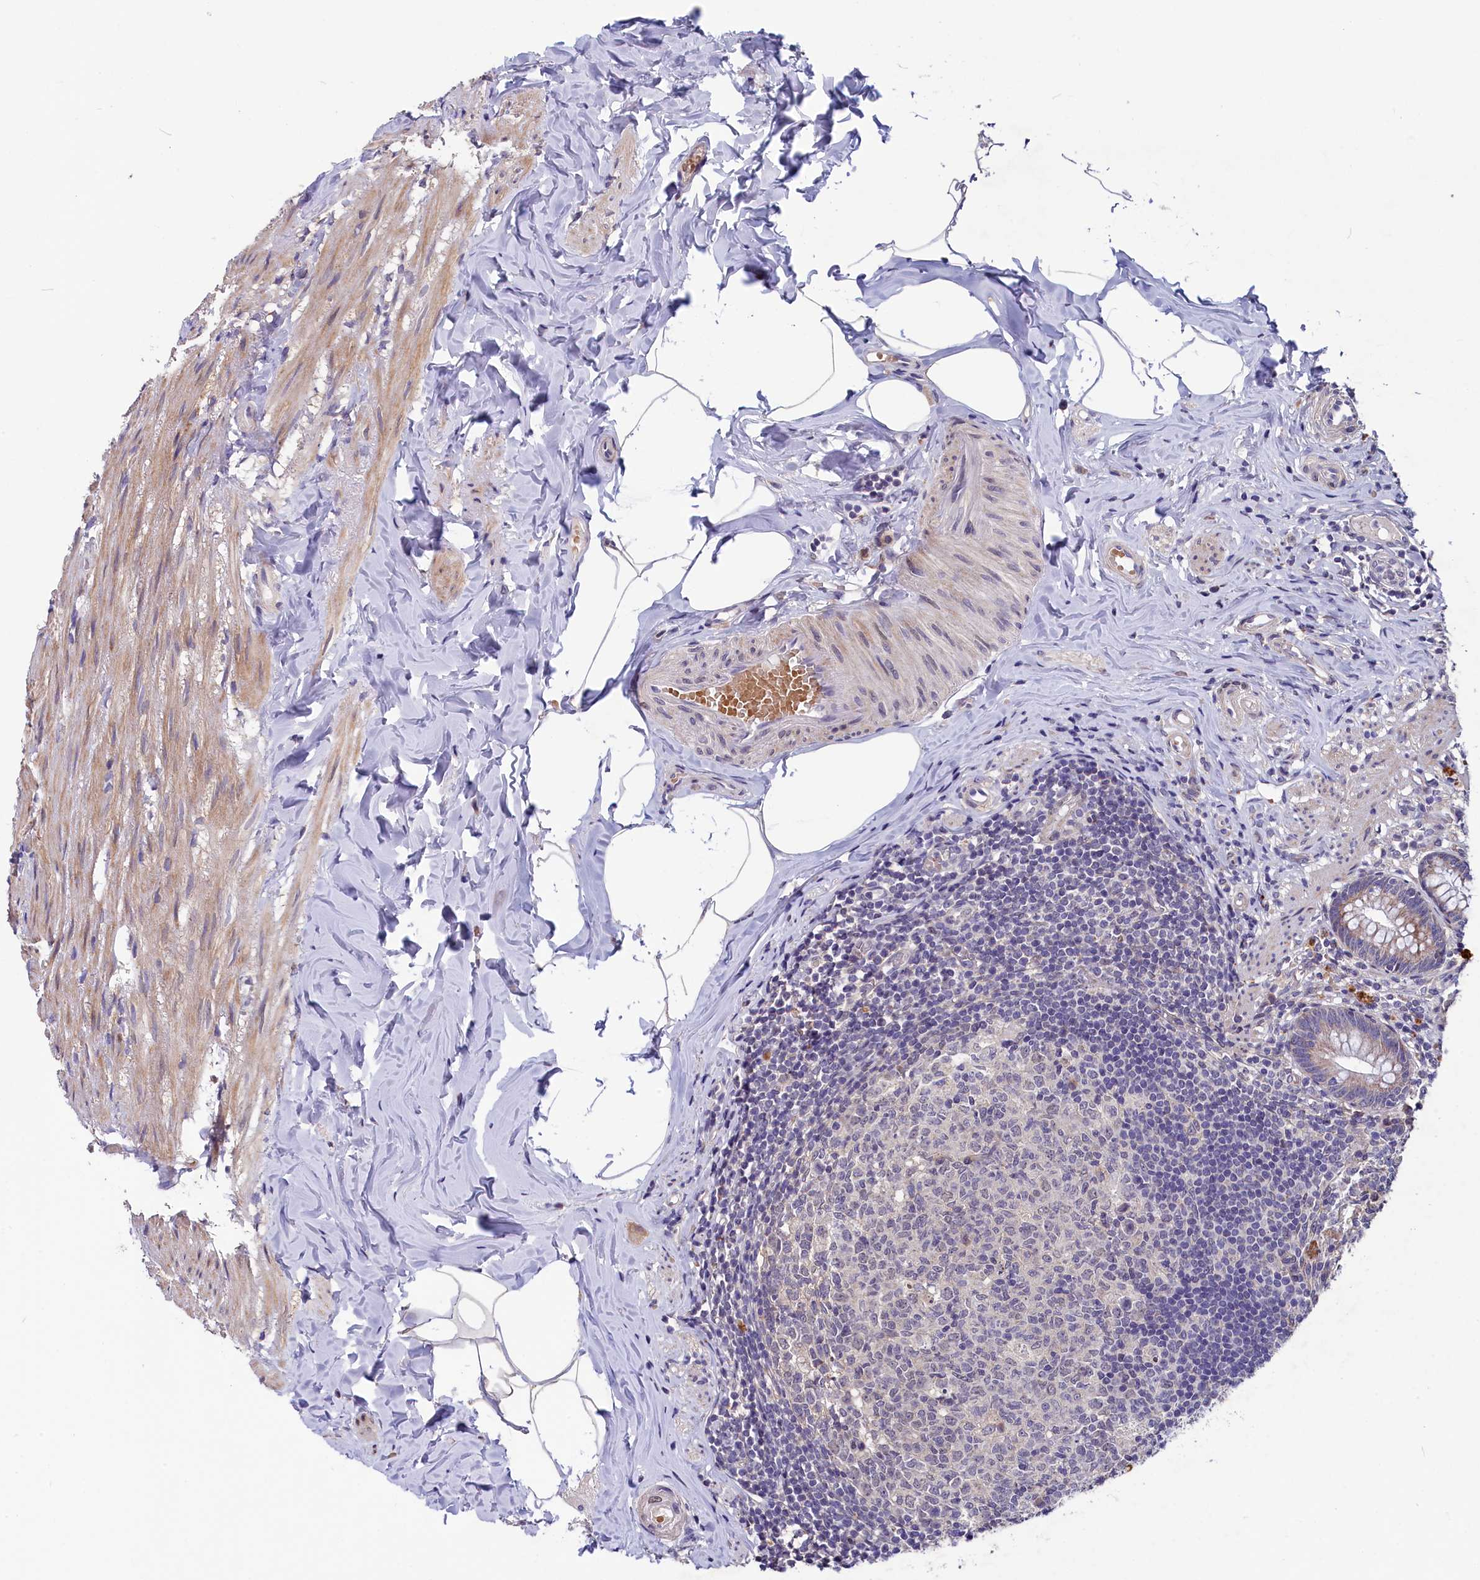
{"staining": {"intensity": "weak", "quantity": "<25%", "location": "cytoplasmic/membranous"}, "tissue": "appendix", "cell_type": "Glandular cells", "image_type": "normal", "snomed": [{"axis": "morphology", "description": "Normal tissue, NOS"}, {"axis": "topography", "description": "Appendix"}], "caption": "IHC histopathology image of unremarkable human appendix stained for a protein (brown), which displays no expression in glandular cells. (Stains: DAB IHC with hematoxylin counter stain, Microscopy: brightfield microscopy at high magnification).", "gene": "SLC39A6", "patient": {"sex": "male", "age": 55}}